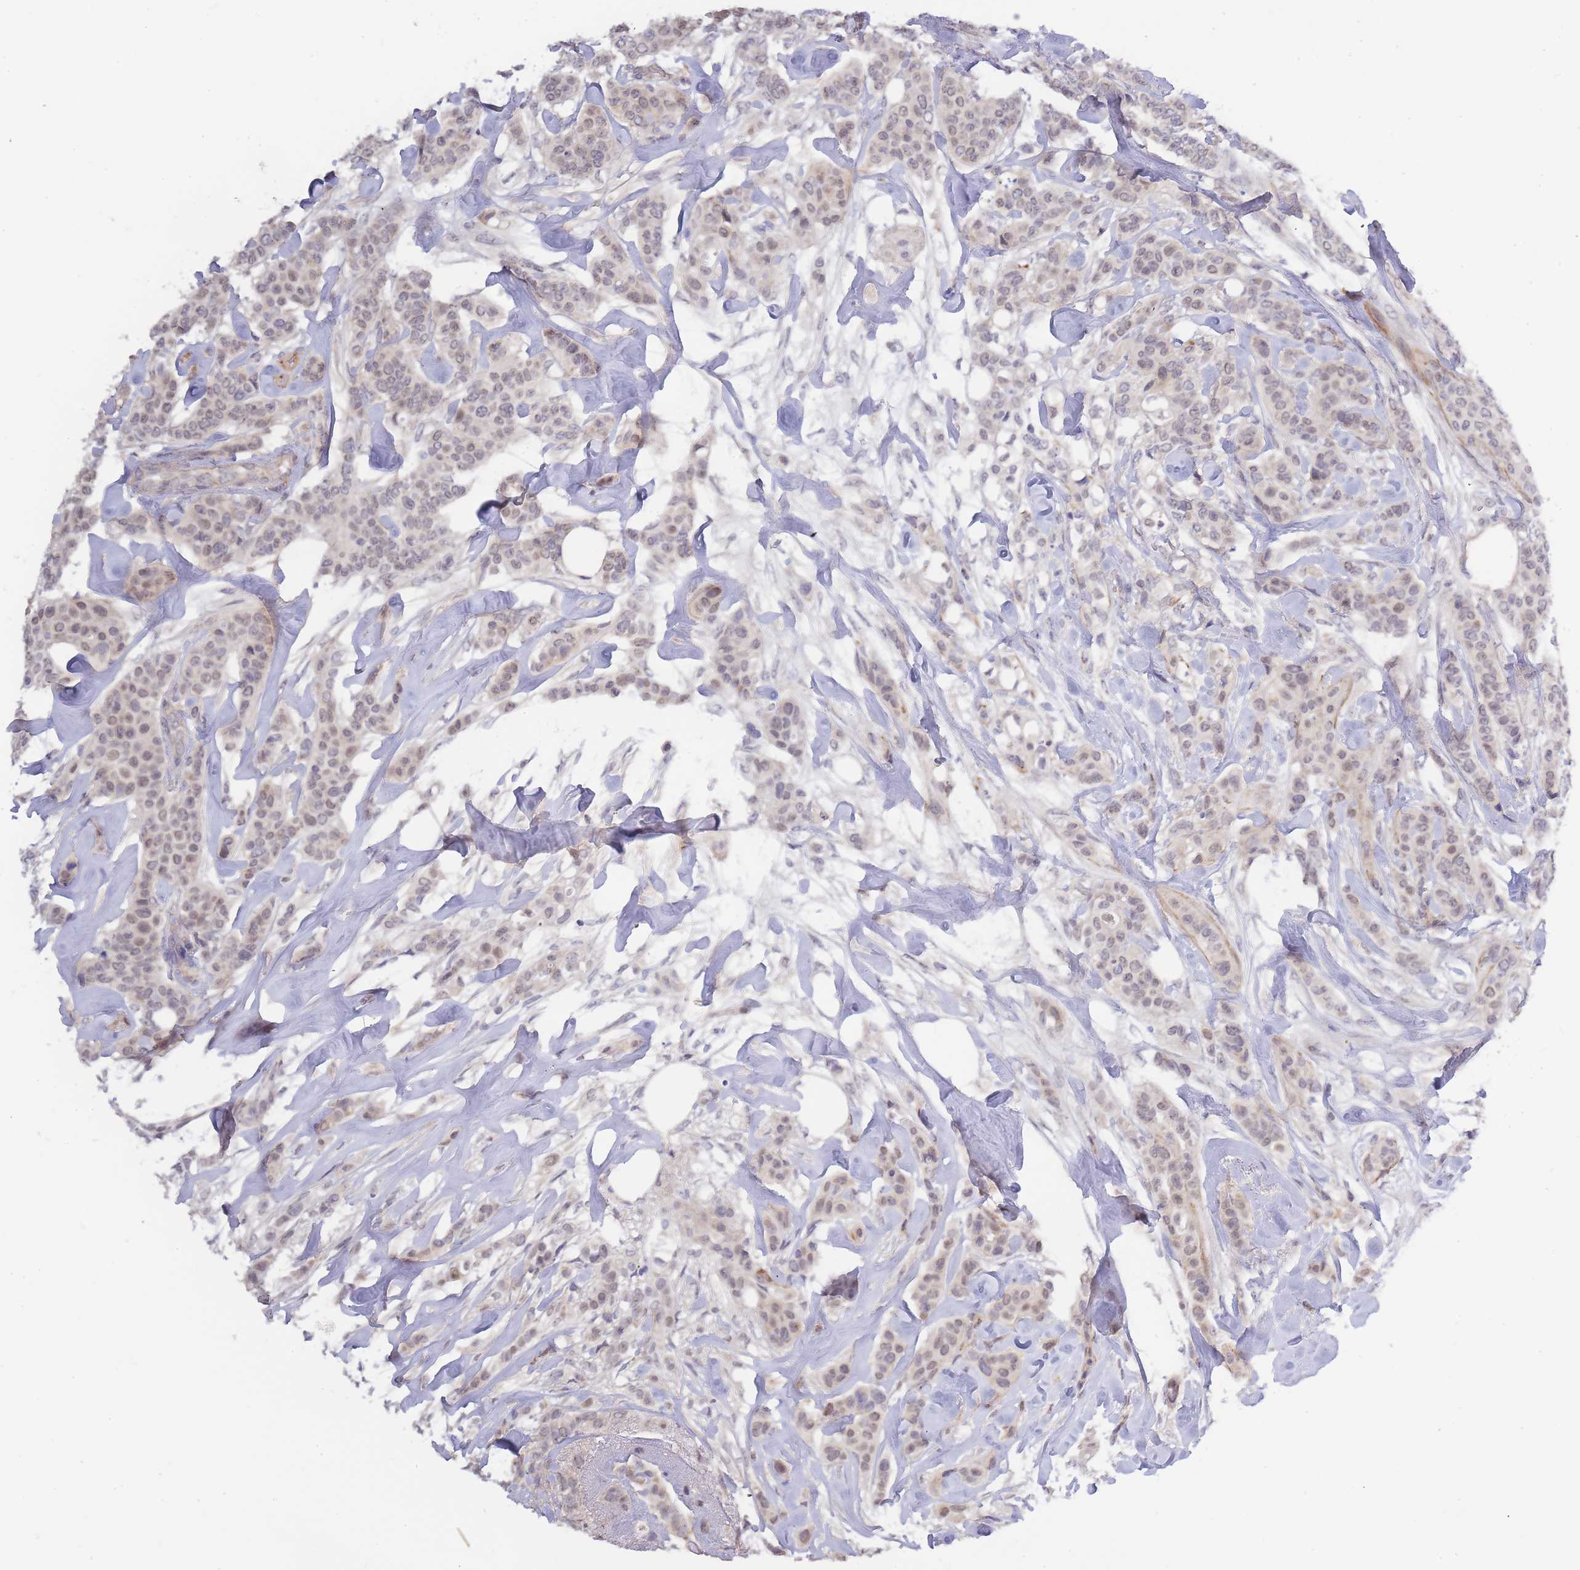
{"staining": {"intensity": "weak", "quantity": ">75%", "location": "nuclear"}, "tissue": "breast cancer", "cell_type": "Tumor cells", "image_type": "cancer", "snomed": [{"axis": "morphology", "description": "Lobular carcinoma"}, {"axis": "topography", "description": "Breast"}], "caption": "Weak nuclear protein expression is present in approximately >75% of tumor cells in breast lobular carcinoma.", "gene": "C19orf25", "patient": {"sex": "female", "age": 51}}